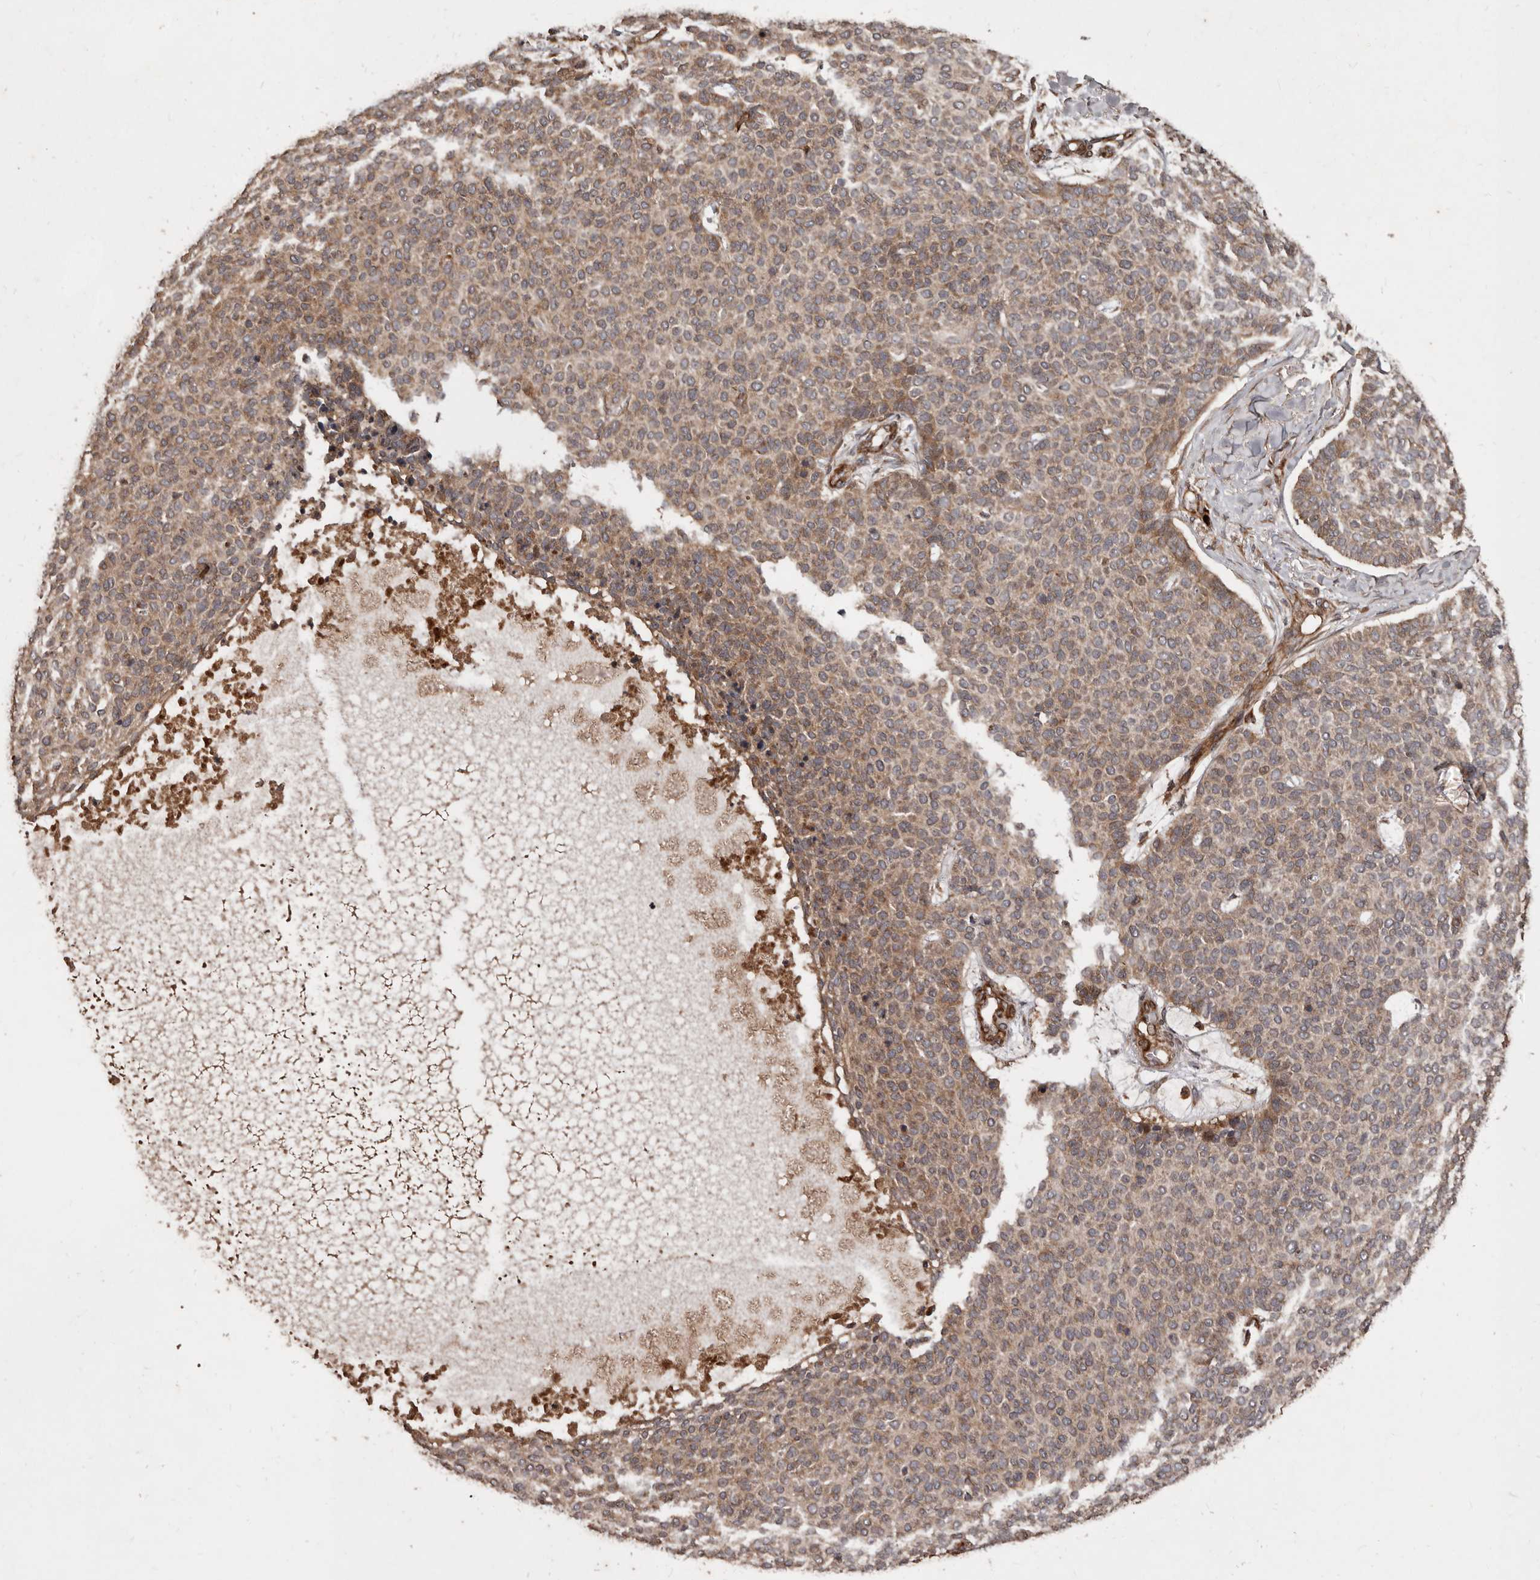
{"staining": {"intensity": "weak", "quantity": ">75%", "location": "cytoplasmic/membranous"}, "tissue": "skin cancer", "cell_type": "Tumor cells", "image_type": "cancer", "snomed": [{"axis": "morphology", "description": "Normal tissue, NOS"}, {"axis": "morphology", "description": "Basal cell carcinoma"}, {"axis": "topography", "description": "Skin"}], "caption": "Skin cancer (basal cell carcinoma) stained with DAB IHC exhibits low levels of weak cytoplasmic/membranous positivity in approximately >75% of tumor cells.", "gene": "STK36", "patient": {"sex": "male", "age": 50}}